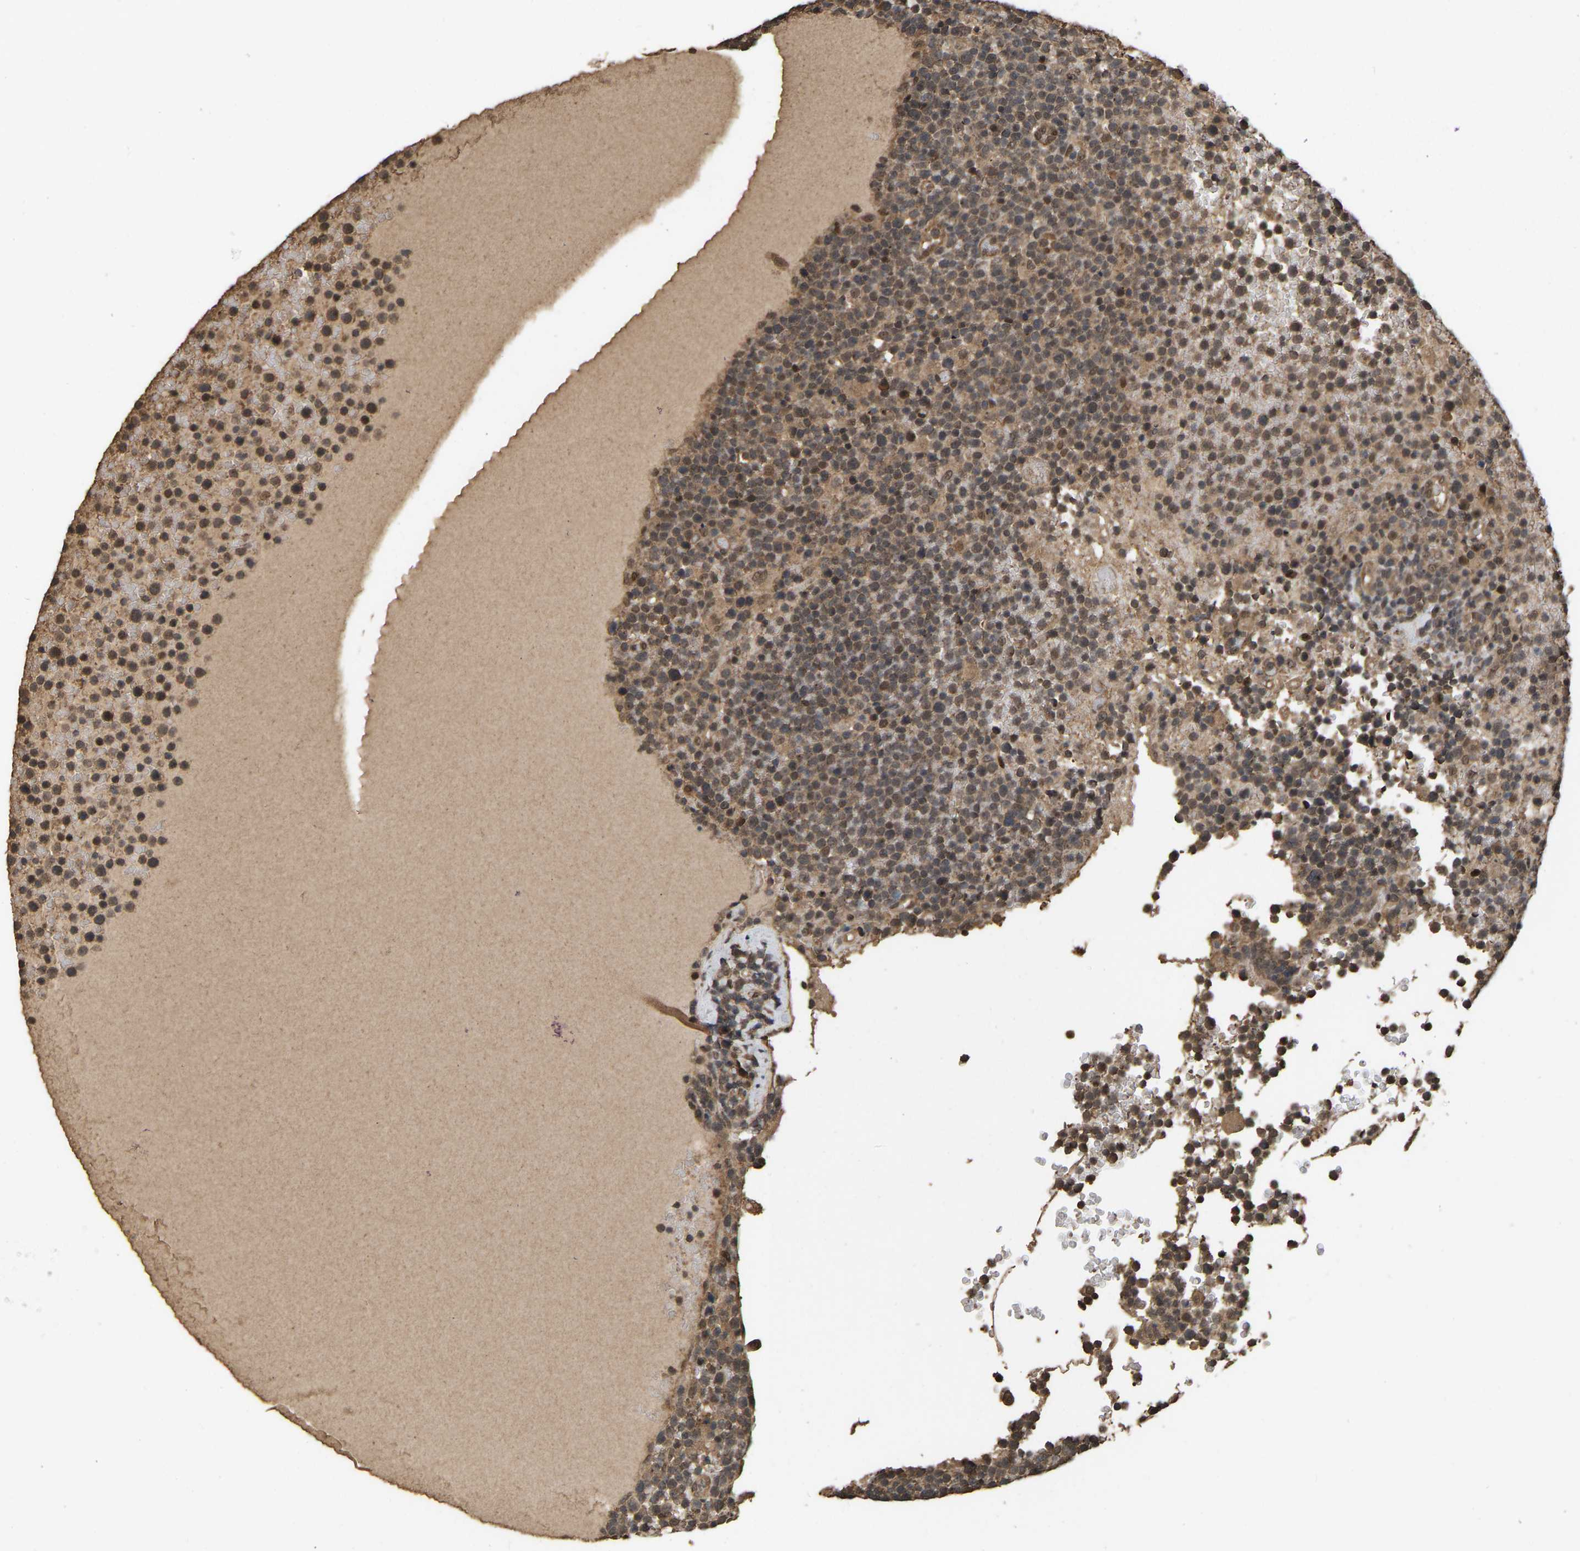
{"staining": {"intensity": "moderate", "quantity": "25%-75%", "location": "cytoplasmic/membranous"}, "tissue": "lymphoma", "cell_type": "Tumor cells", "image_type": "cancer", "snomed": [{"axis": "morphology", "description": "Malignant lymphoma, non-Hodgkin's type, High grade"}, {"axis": "topography", "description": "Lymph node"}], "caption": "Malignant lymphoma, non-Hodgkin's type (high-grade) stained for a protein displays moderate cytoplasmic/membranous positivity in tumor cells.", "gene": "ARHGAP23", "patient": {"sex": "male", "age": 61}}